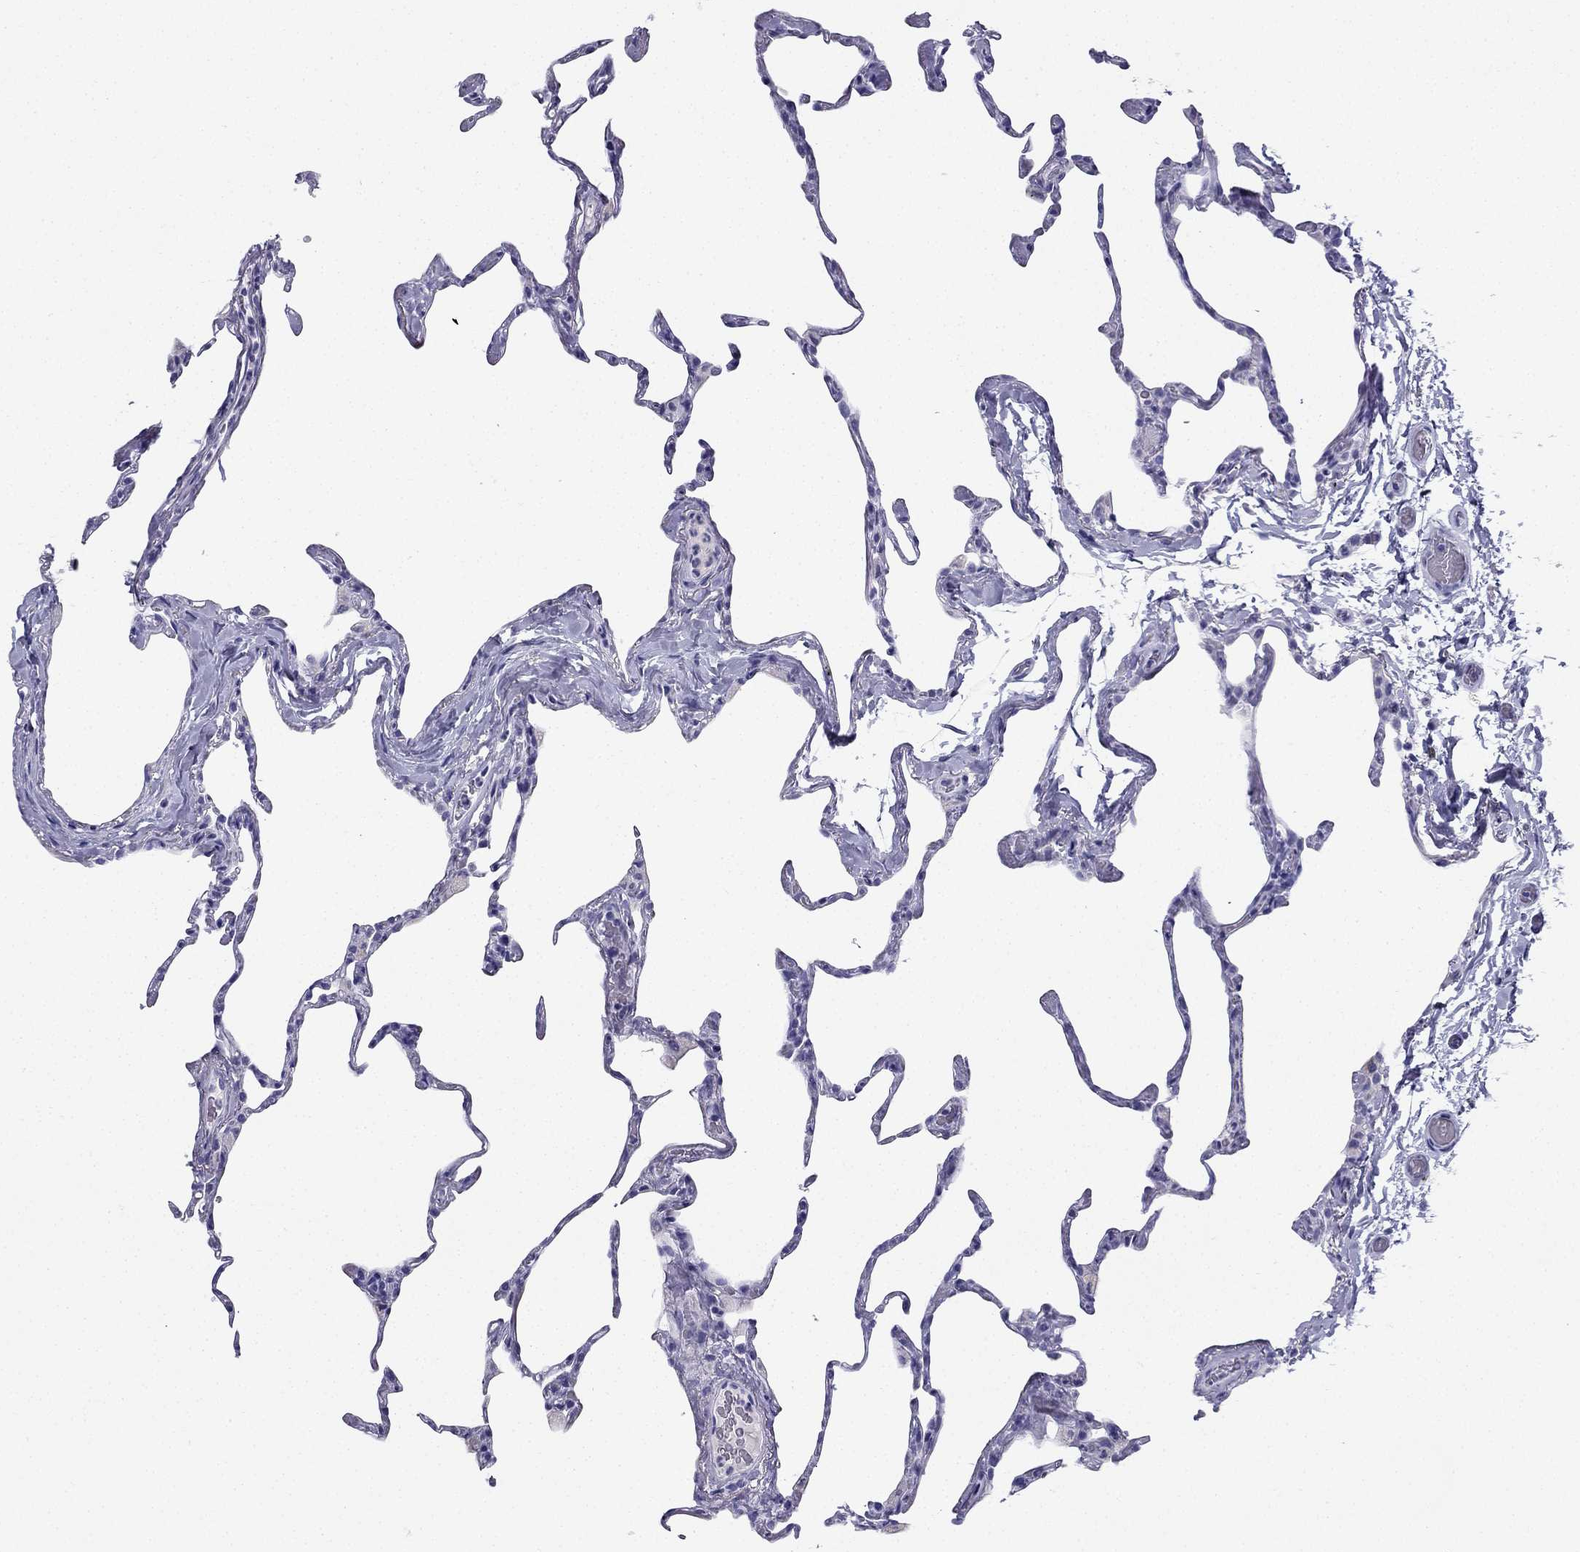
{"staining": {"intensity": "negative", "quantity": "none", "location": "none"}, "tissue": "lung", "cell_type": "Alveolar cells", "image_type": "normal", "snomed": [{"axis": "morphology", "description": "Normal tissue, NOS"}, {"axis": "topography", "description": "Lung"}], "caption": "Immunohistochemical staining of normal lung exhibits no significant staining in alveolar cells.", "gene": "NPTX1", "patient": {"sex": "male", "age": 65}}